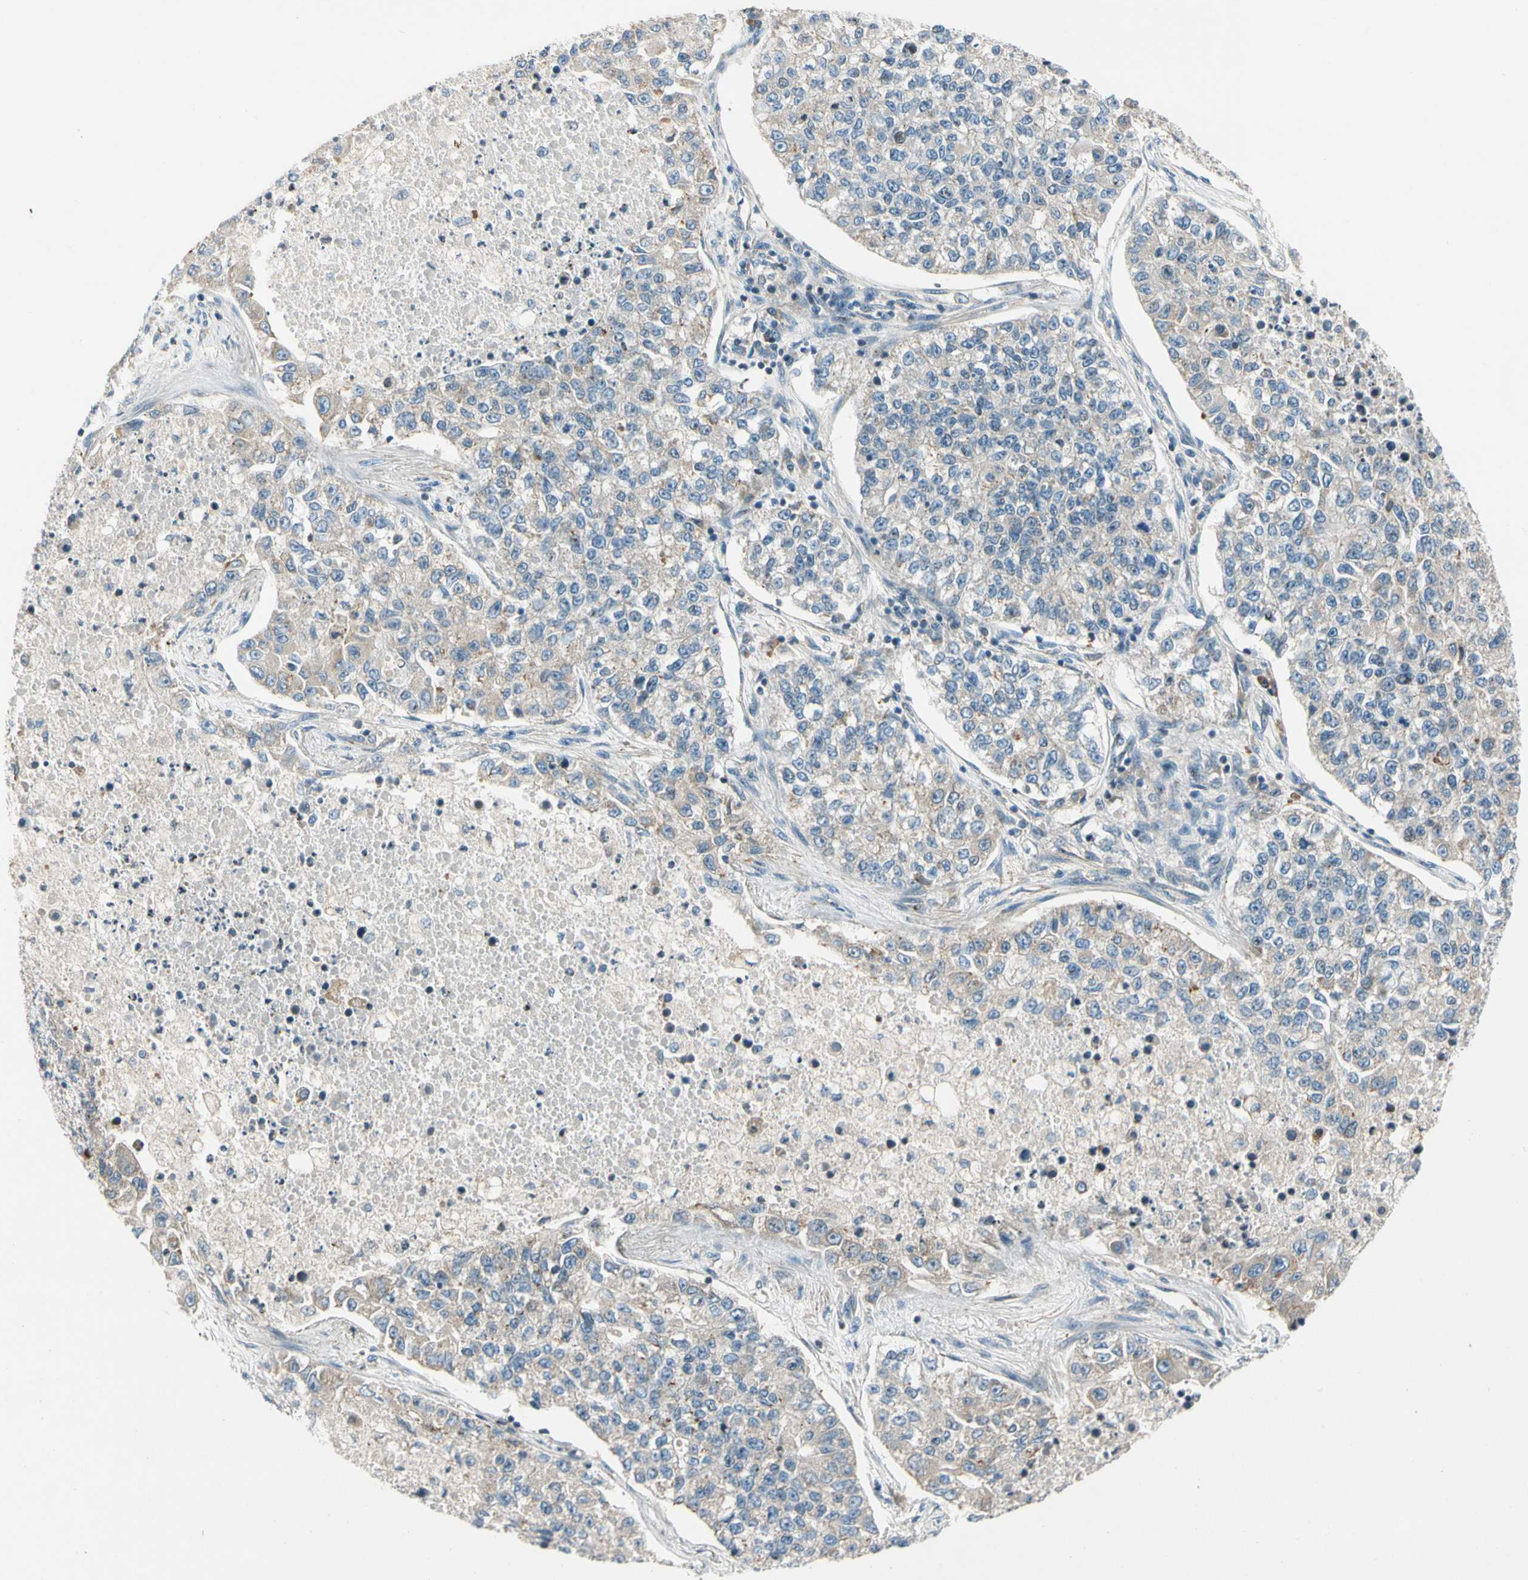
{"staining": {"intensity": "weak", "quantity": "25%-75%", "location": "cytoplasmic/membranous"}, "tissue": "lung cancer", "cell_type": "Tumor cells", "image_type": "cancer", "snomed": [{"axis": "morphology", "description": "Adenocarcinoma, NOS"}, {"axis": "topography", "description": "Lung"}], "caption": "IHC (DAB) staining of lung cancer exhibits weak cytoplasmic/membranous protein positivity in about 25%-75% of tumor cells.", "gene": "CDH6", "patient": {"sex": "male", "age": 49}}